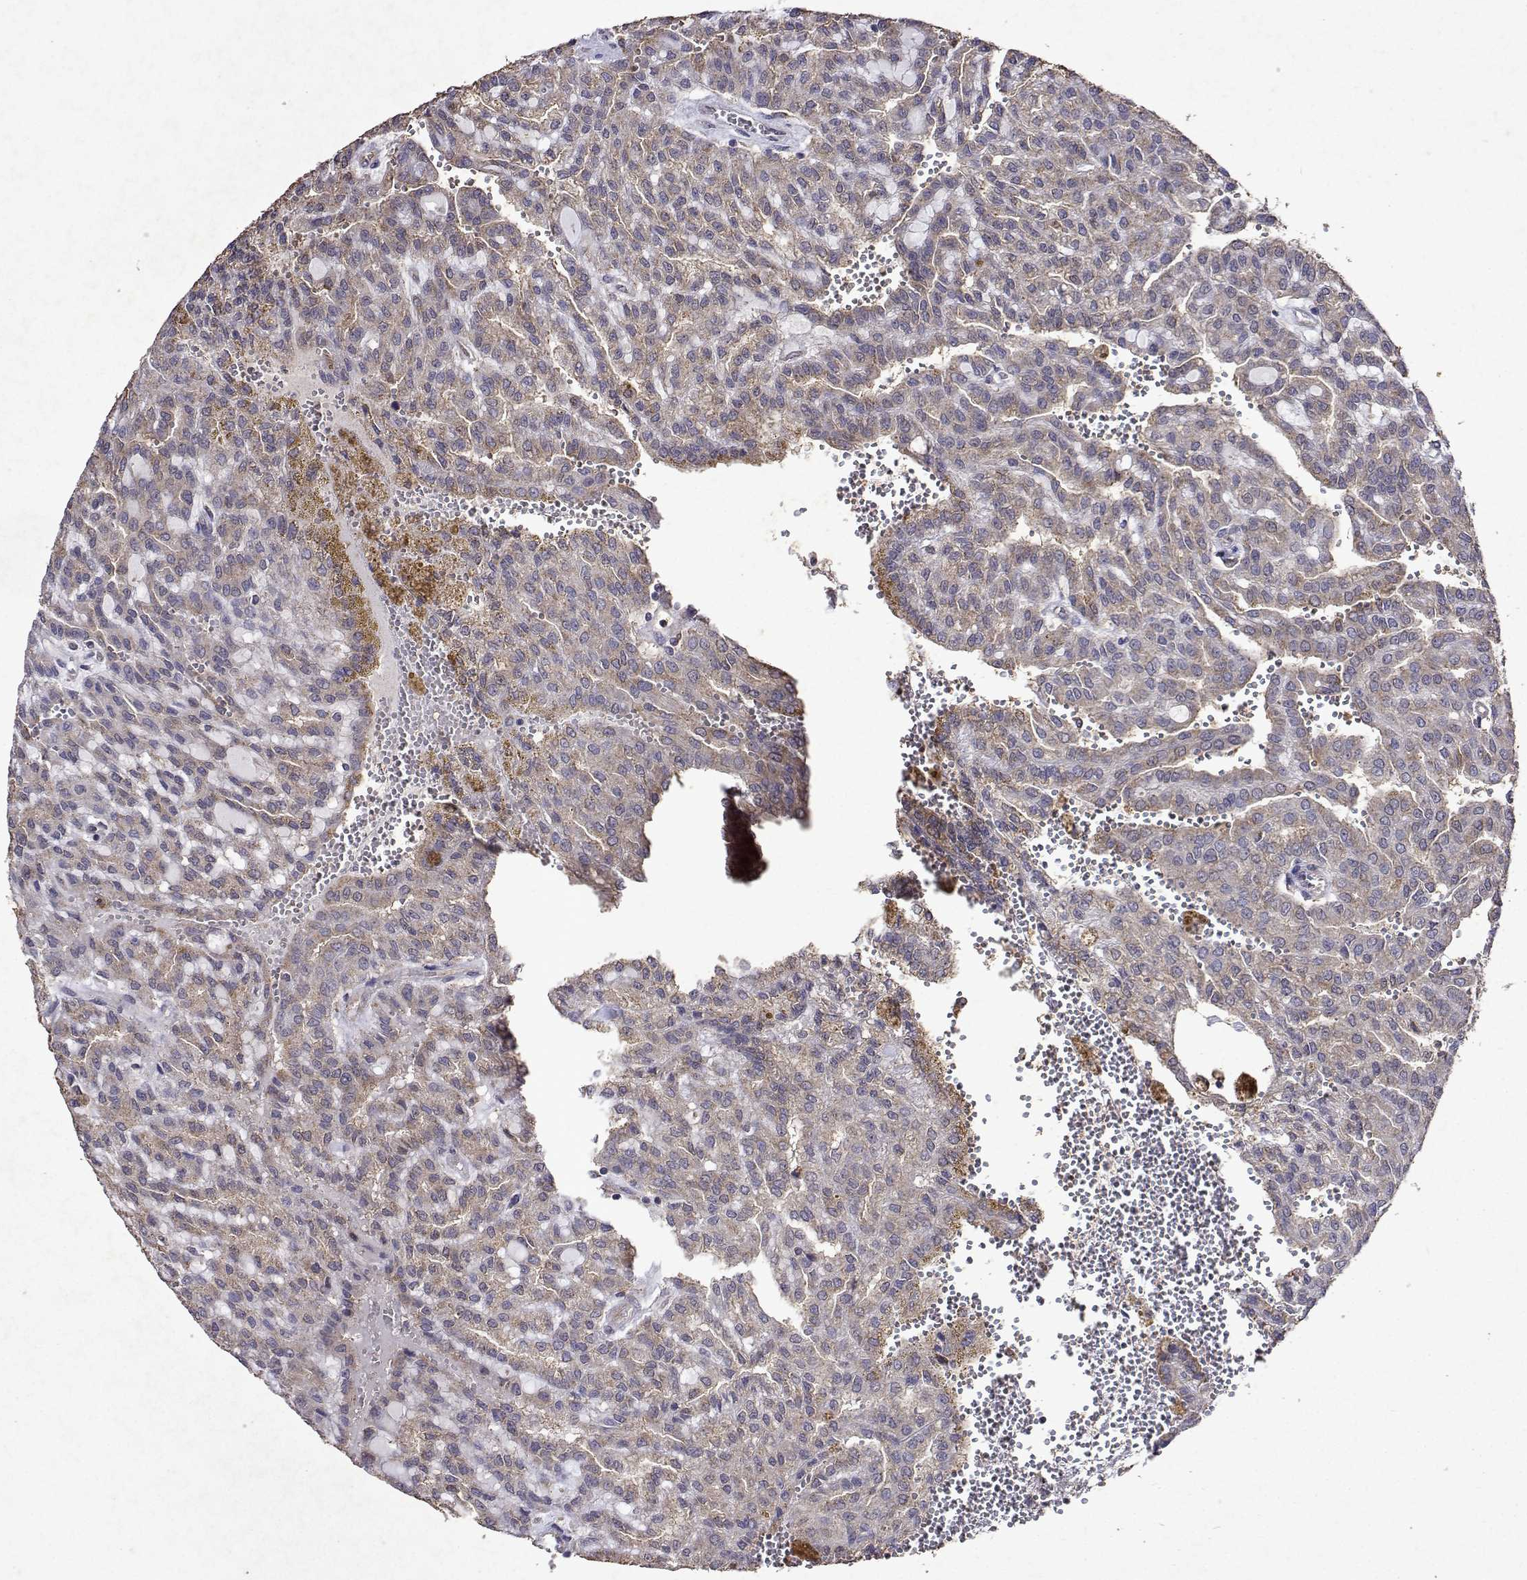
{"staining": {"intensity": "negative", "quantity": "none", "location": "none"}, "tissue": "renal cancer", "cell_type": "Tumor cells", "image_type": "cancer", "snomed": [{"axis": "morphology", "description": "Adenocarcinoma, NOS"}, {"axis": "topography", "description": "Kidney"}], "caption": "DAB (3,3'-diaminobenzidine) immunohistochemical staining of renal cancer displays no significant expression in tumor cells.", "gene": "TARBP2", "patient": {"sex": "male", "age": 63}}